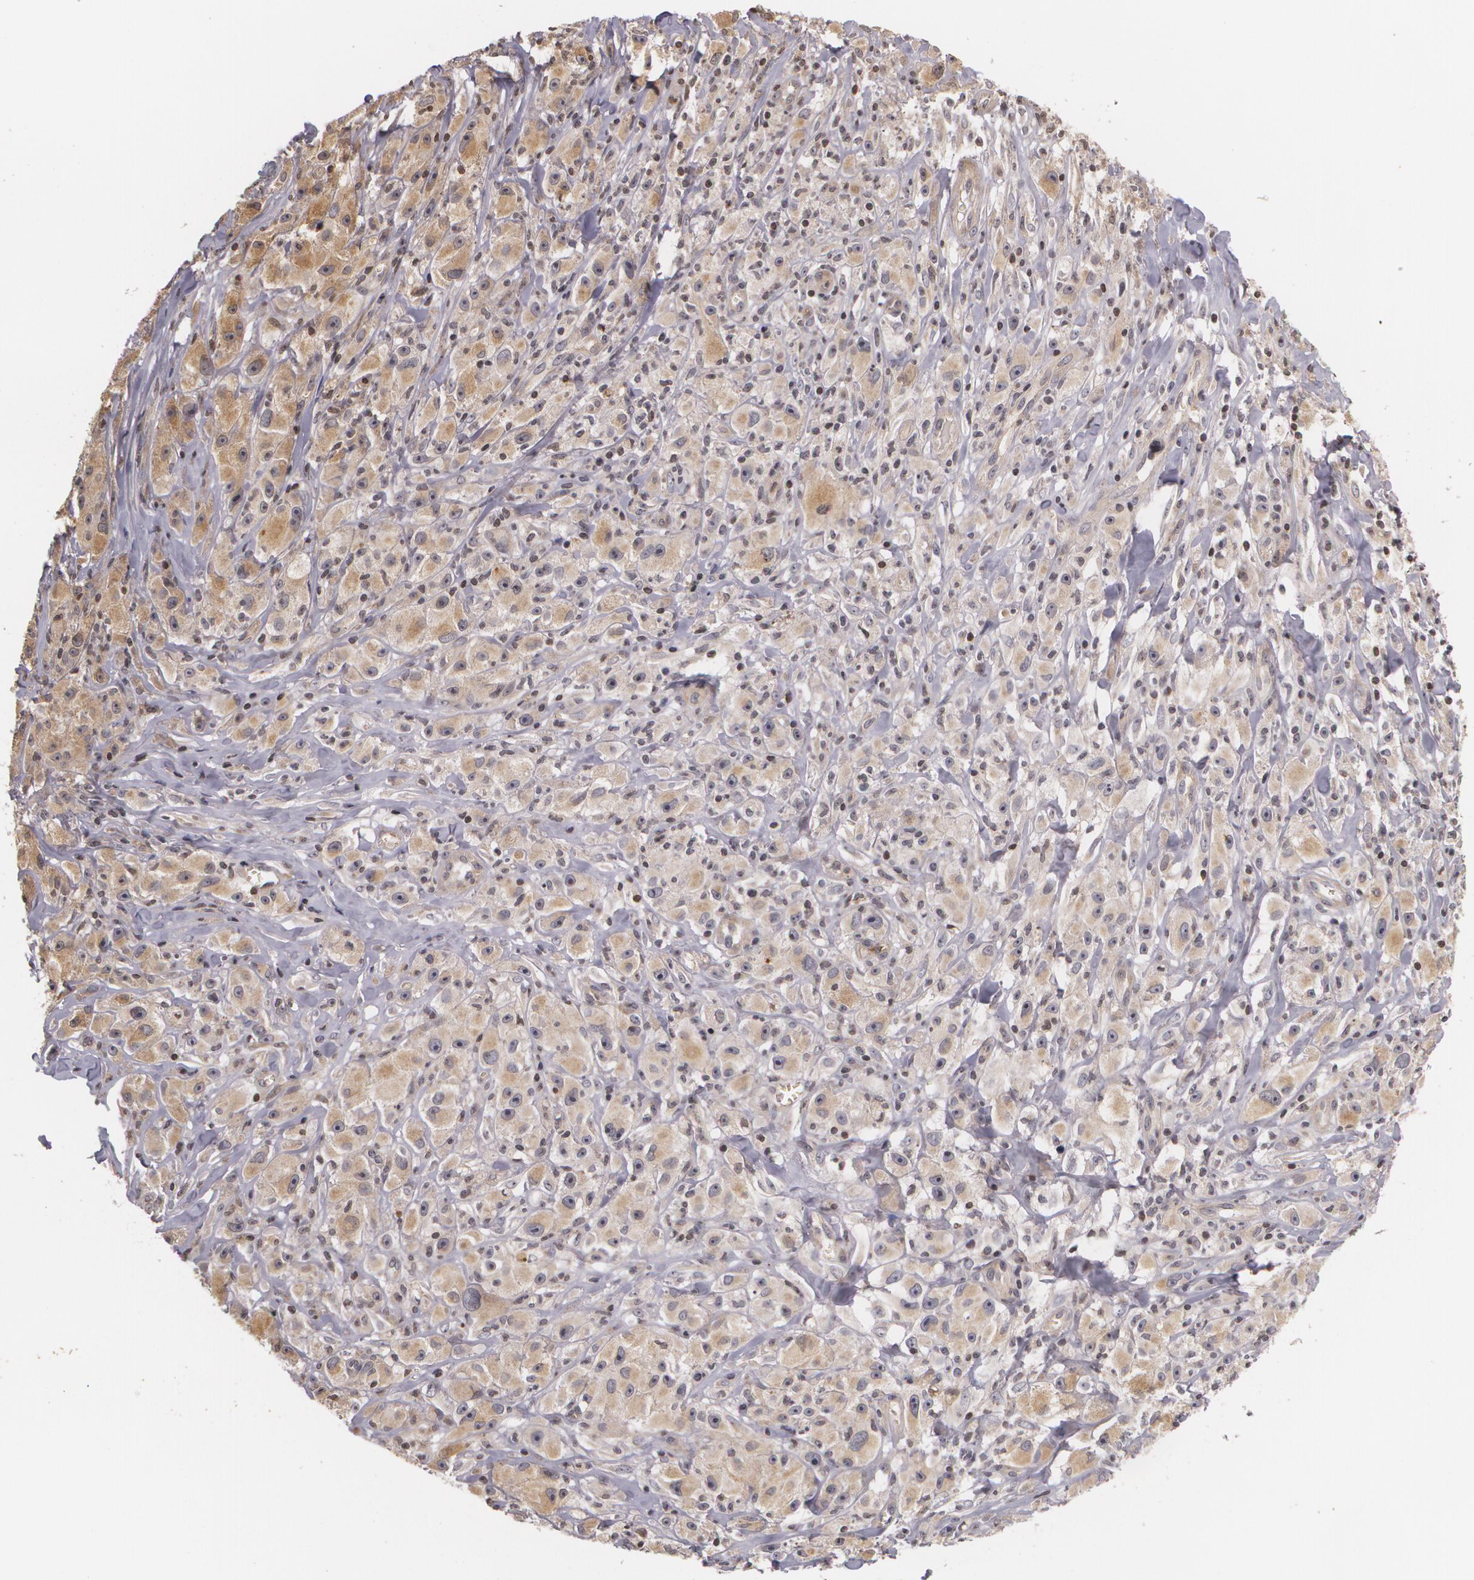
{"staining": {"intensity": "weak", "quantity": ">75%", "location": "cytoplasmic/membranous"}, "tissue": "melanoma", "cell_type": "Tumor cells", "image_type": "cancer", "snomed": [{"axis": "morphology", "description": "Malignant melanoma, NOS"}, {"axis": "topography", "description": "Skin"}], "caption": "Protein staining demonstrates weak cytoplasmic/membranous expression in about >75% of tumor cells in melanoma.", "gene": "VAV3", "patient": {"sex": "male", "age": 56}}